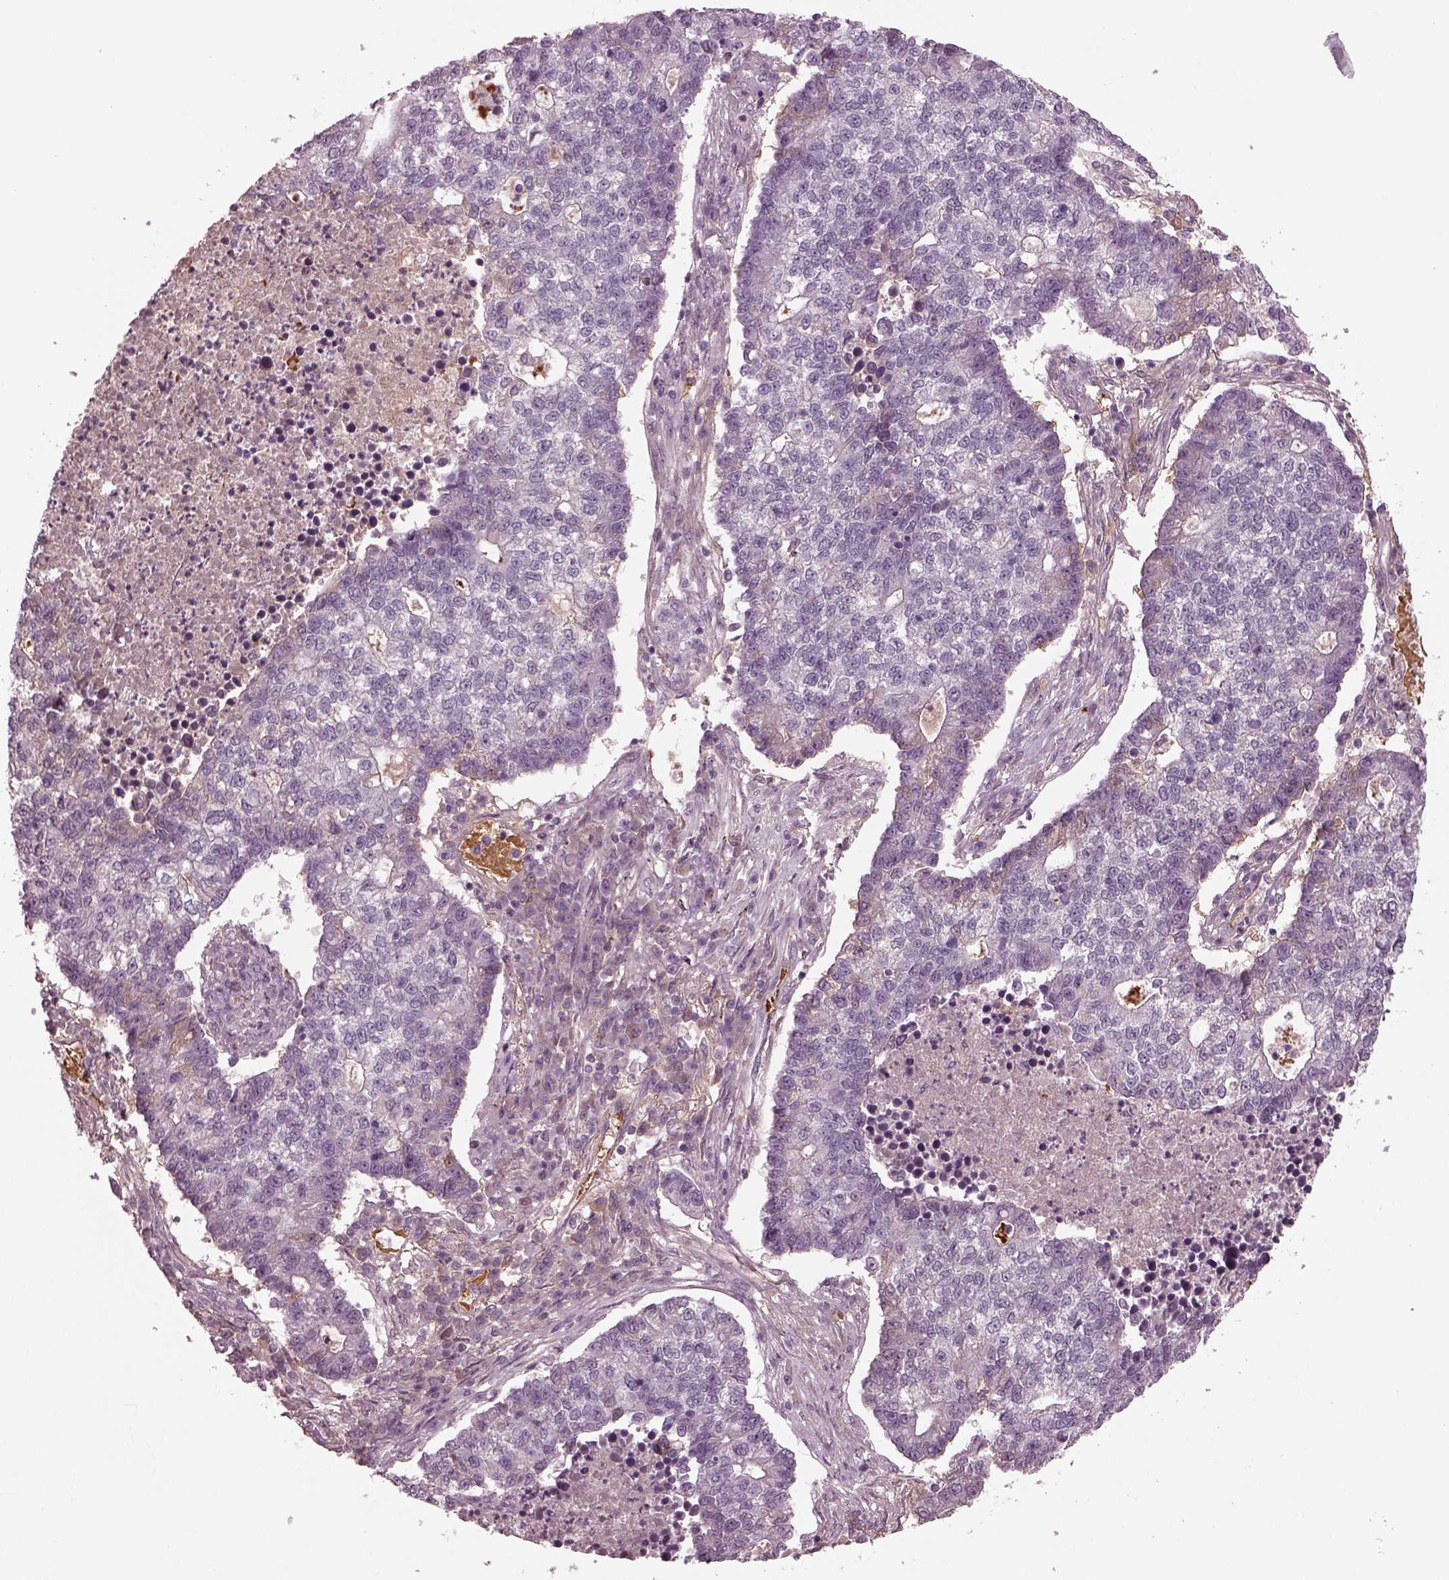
{"staining": {"intensity": "negative", "quantity": "none", "location": "none"}, "tissue": "lung cancer", "cell_type": "Tumor cells", "image_type": "cancer", "snomed": [{"axis": "morphology", "description": "Adenocarcinoma, NOS"}, {"axis": "topography", "description": "Lung"}], "caption": "An IHC micrograph of lung adenocarcinoma is shown. There is no staining in tumor cells of lung adenocarcinoma.", "gene": "PORCN", "patient": {"sex": "male", "age": 57}}